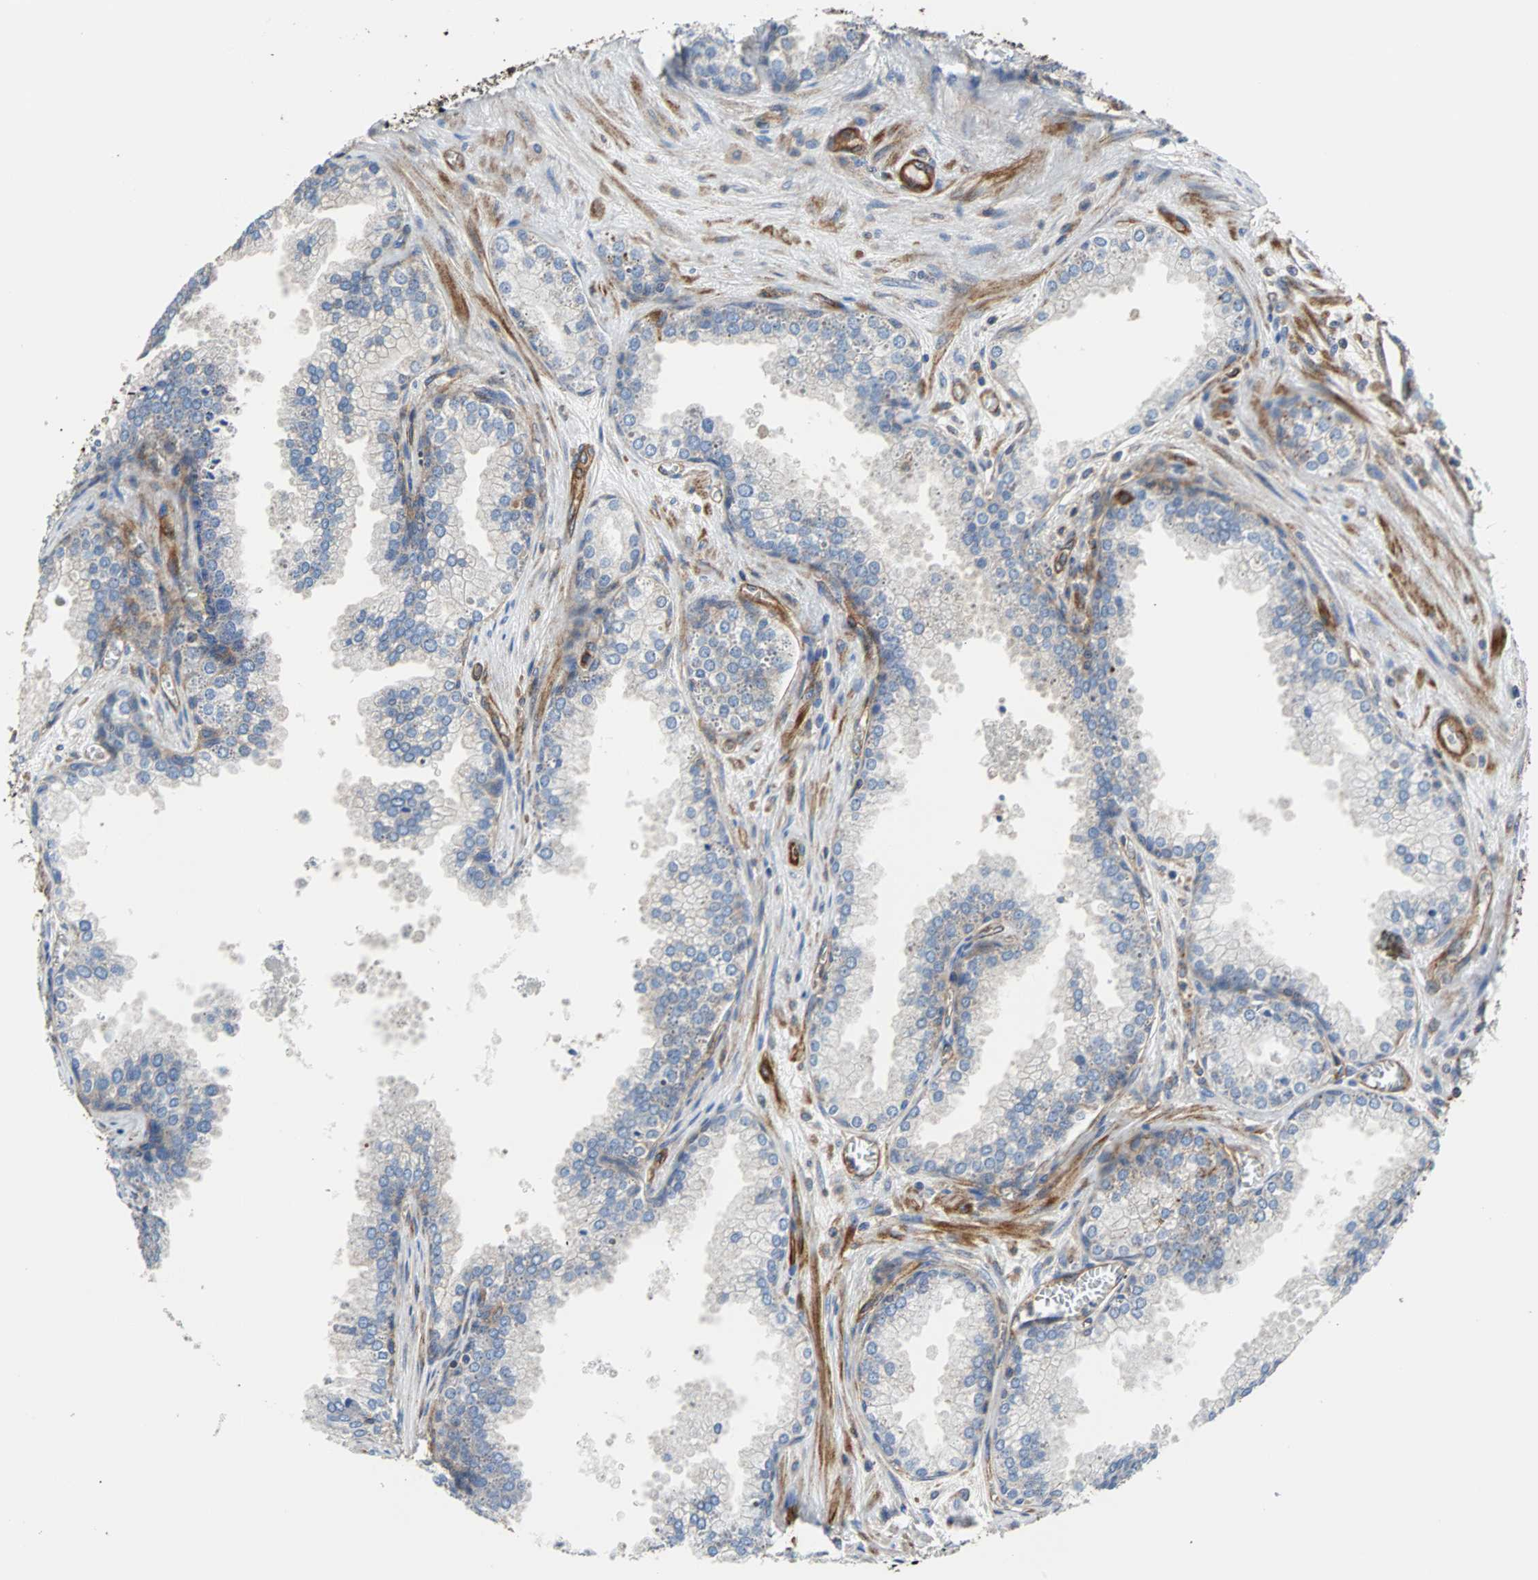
{"staining": {"intensity": "weak", "quantity": ">75%", "location": "cytoplasmic/membranous"}, "tissue": "prostate cancer", "cell_type": "Tumor cells", "image_type": "cancer", "snomed": [{"axis": "morphology", "description": "Adenocarcinoma, Low grade"}, {"axis": "topography", "description": "Prostate"}], "caption": "Tumor cells reveal weak cytoplasmic/membranous positivity in approximately >75% of cells in prostate cancer (adenocarcinoma (low-grade)).", "gene": "PLCG2", "patient": {"sex": "male", "age": 60}}